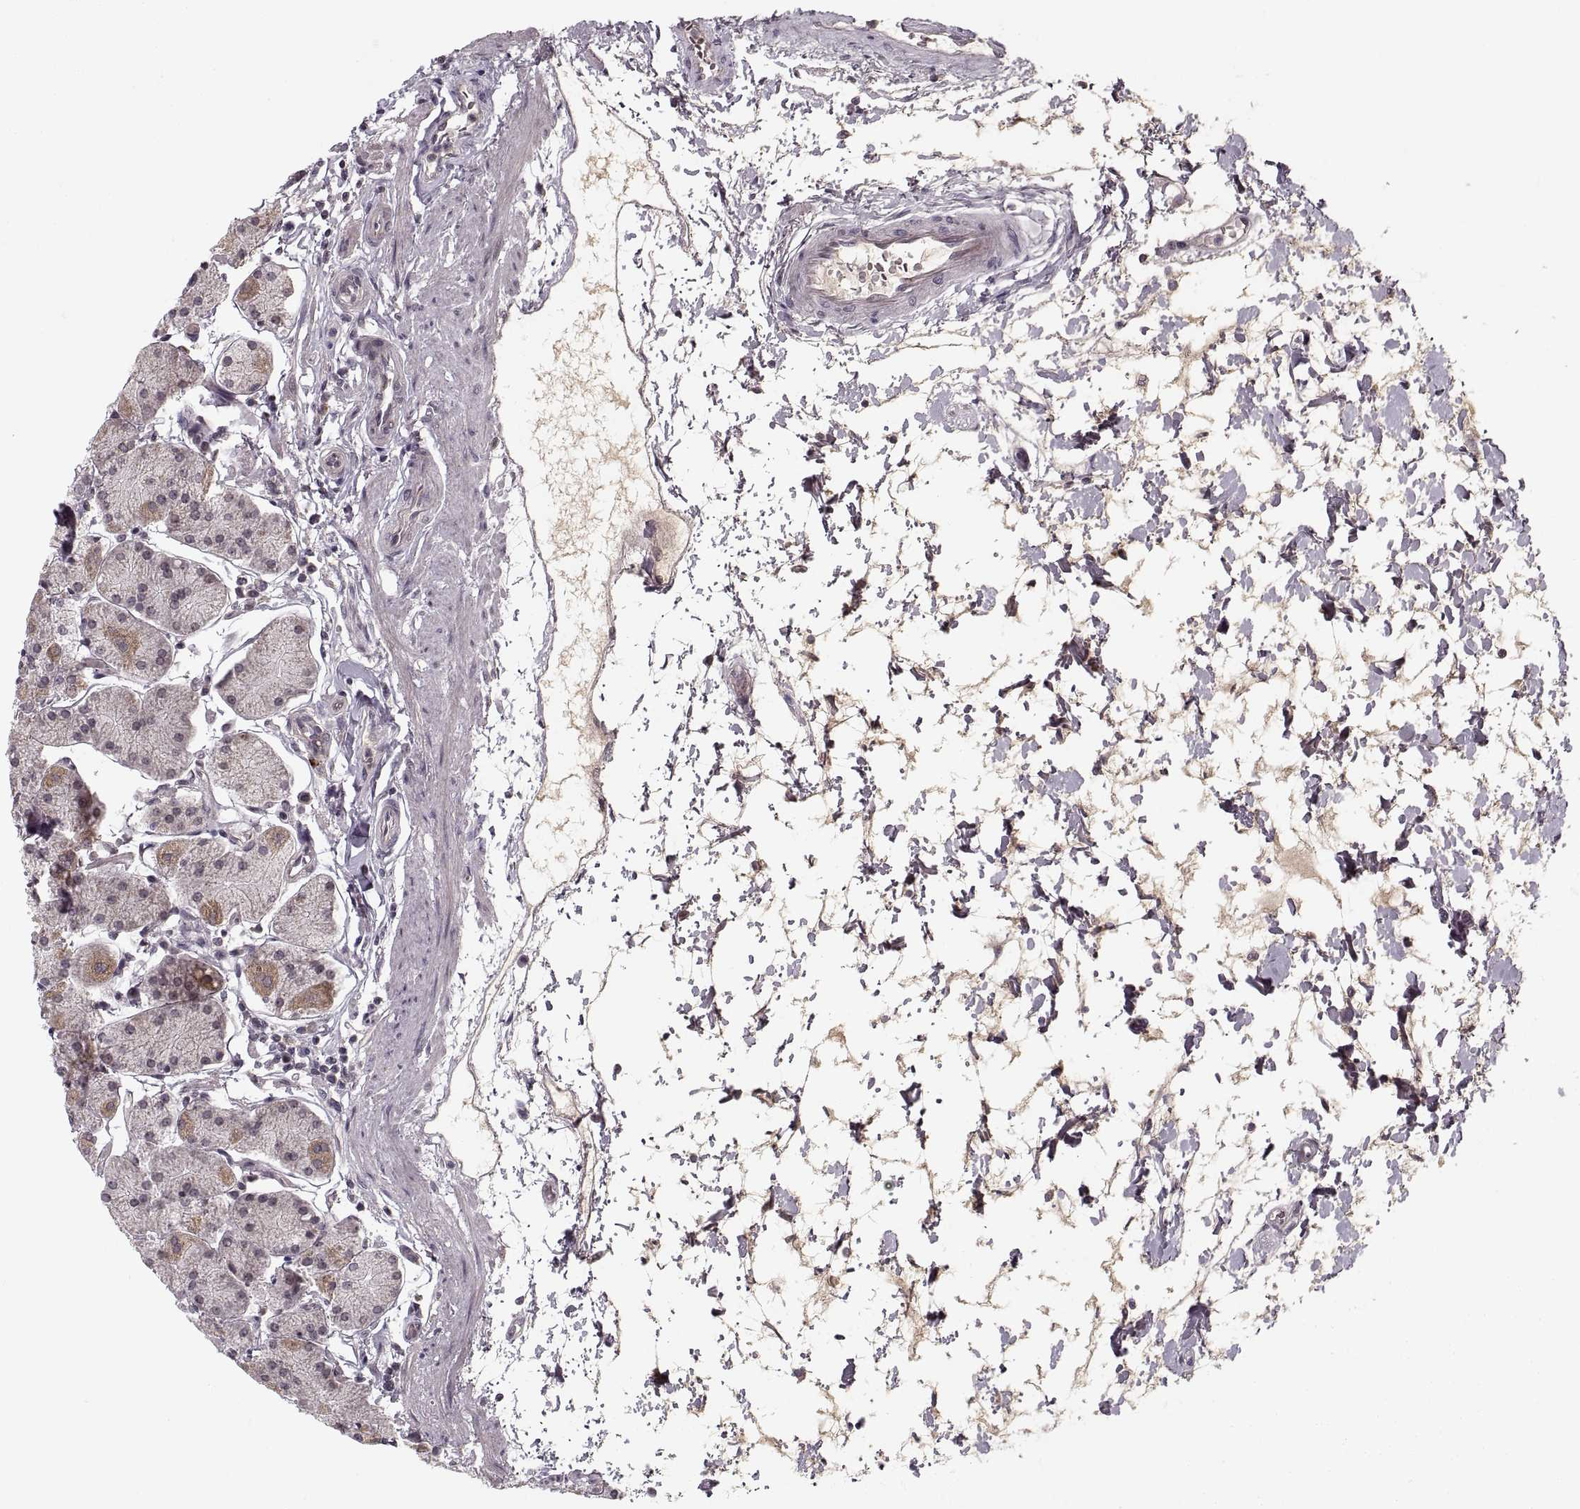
{"staining": {"intensity": "weak", "quantity": "<25%", "location": "cytoplasmic/membranous"}, "tissue": "stomach", "cell_type": "Glandular cells", "image_type": "normal", "snomed": [{"axis": "morphology", "description": "Normal tissue, NOS"}, {"axis": "topography", "description": "Stomach"}], "caption": "Stomach was stained to show a protein in brown. There is no significant staining in glandular cells. The staining was performed using DAB to visualize the protein expression in brown, while the nuclei were stained in blue with hematoxylin (Magnification: 20x).", "gene": "ASIC3", "patient": {"sex": "male", "age": 54}}